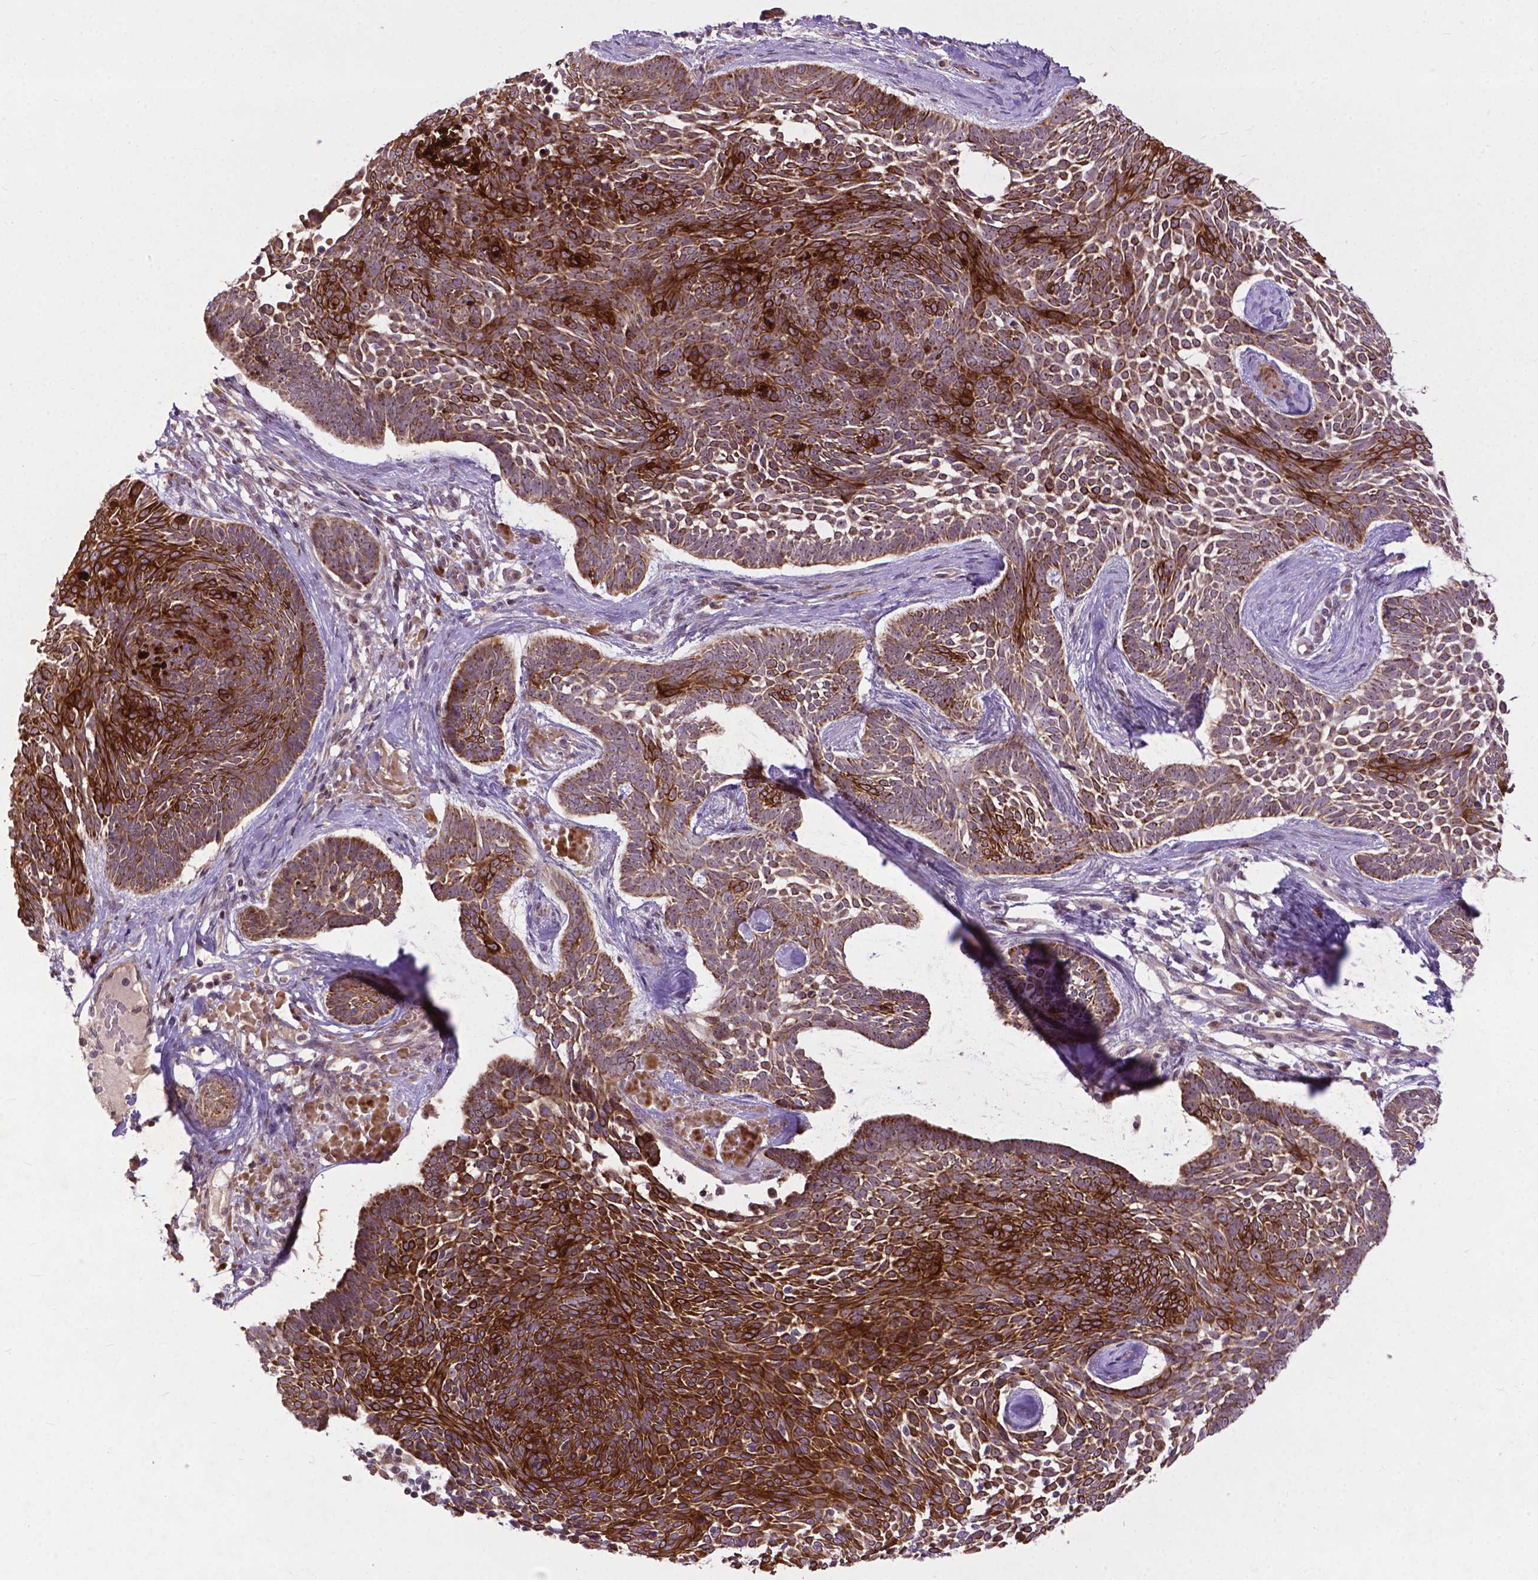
{"staining": {"intensity": "strong", "quantity": ">75%", "location": "cytoplasmic/membranous"}, "tissue": "skin cancer", "cell_type": "Tumor cells", "image_type": "cancer", "snomed": [{"axis": "morphology", "description": "Basal cell carcinoma"}, {"axis": "topography", "description": "Skin"}], "caption": "This is an image of IHC staining of skin cancer (basal cell carcinoma), which shows strong staining in the cytoplasmic/membranous of tumor cells.", "gene": "PARP3", "patient": {"sex": "male", "age": 85}}